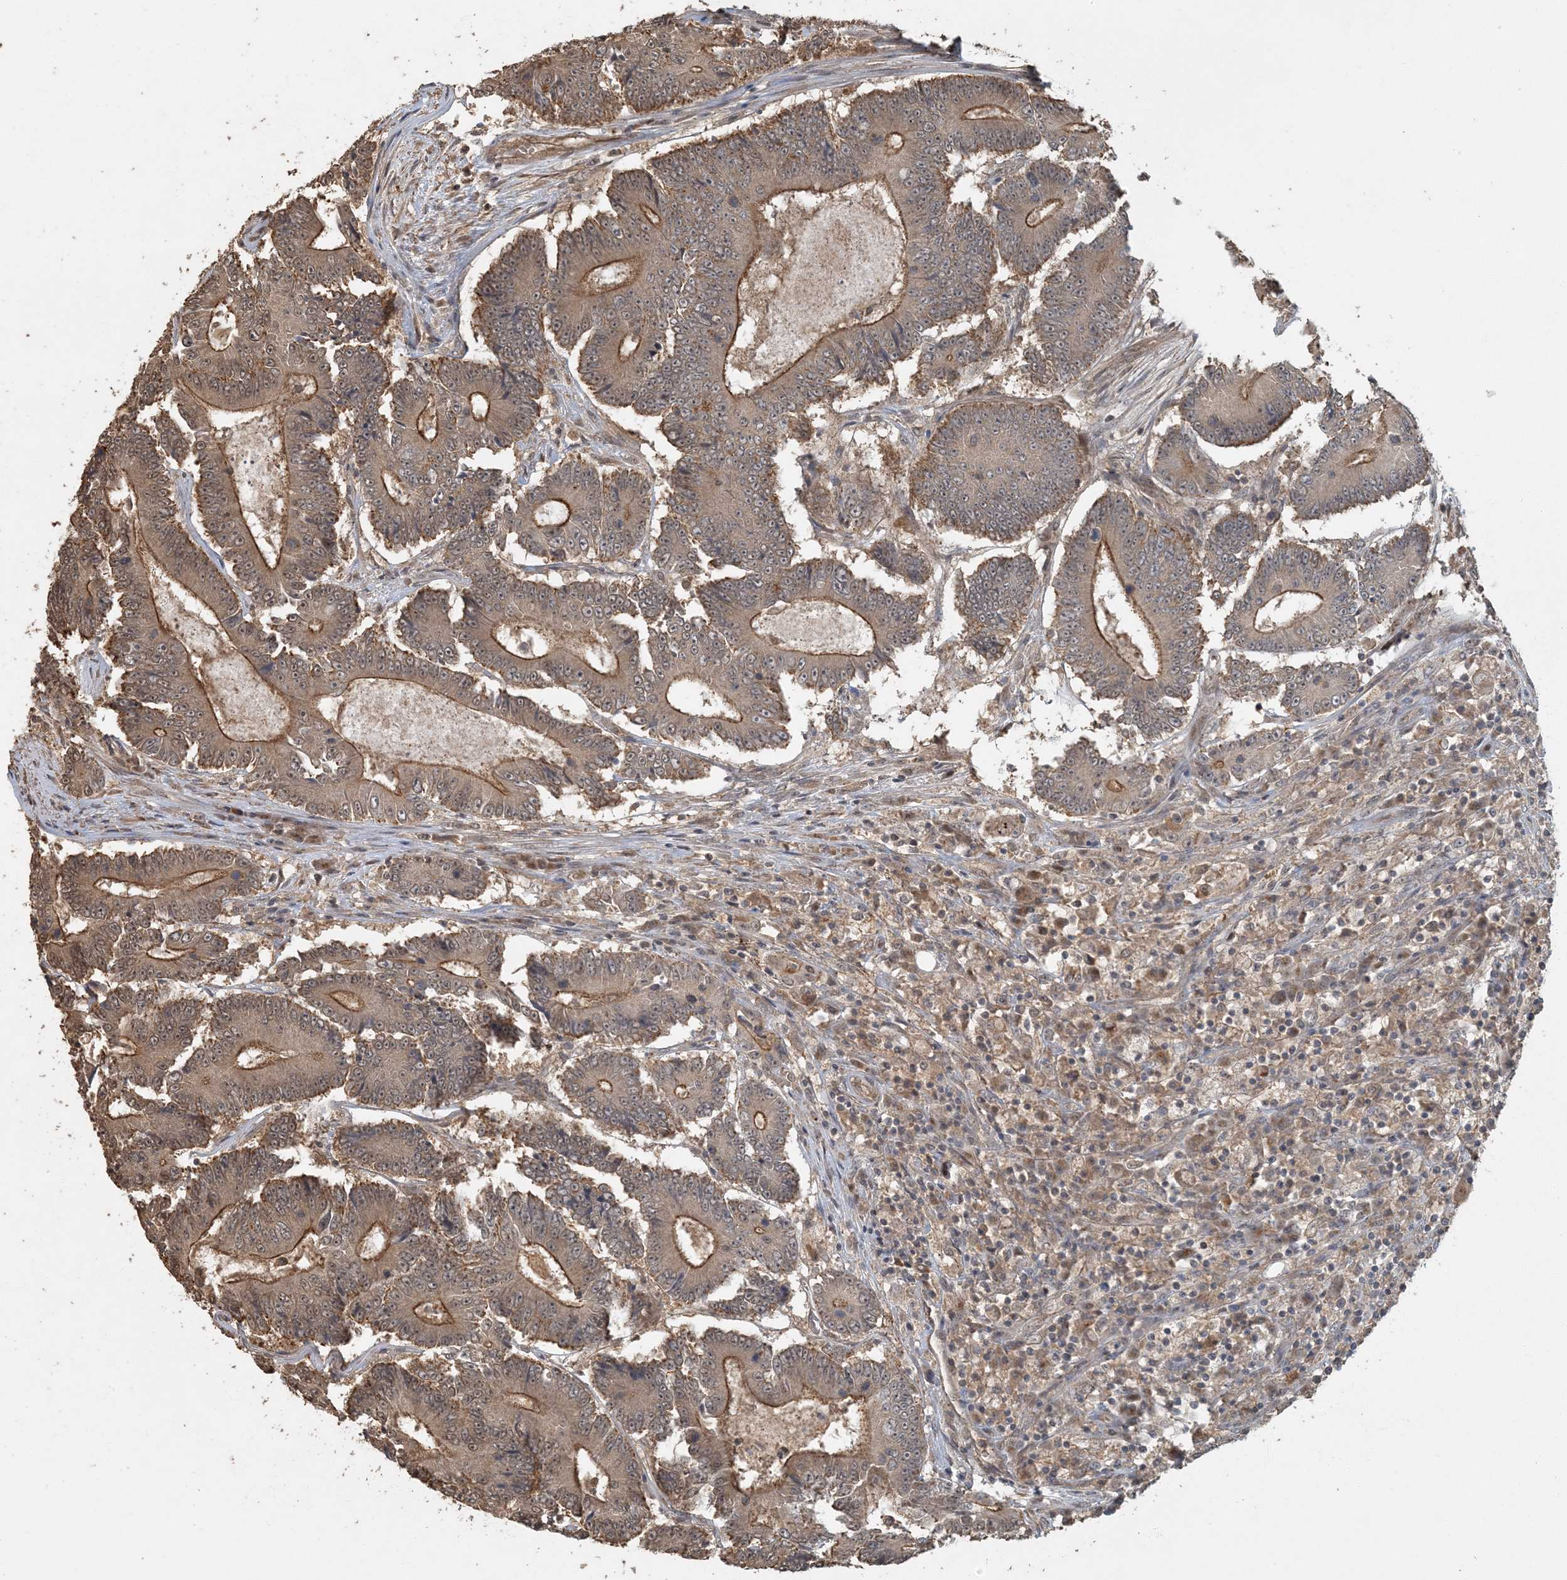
{"staining": {"intensity": "moderate", "quantity": ">75%", "location": "cytoplasmic/membranous"}, "tissue": "colorectal cancer", "cell_type": "Tumor cells", "image_type": "cancer", "snomed": [{"axis": "morphology", "description": "Adenocarcinoma, NOS"}, {"axis": "topography", "description": "Colon"}], "caption": "Immunohistochemistry image of human colorectal cancer stained for a protein (brown), which reveals medium levels of moderate cytoplasmic/membranous positivity in about >75% of tumor cells.", "gene": "AK9", "patient": {"sex": "male", "age": 83}}